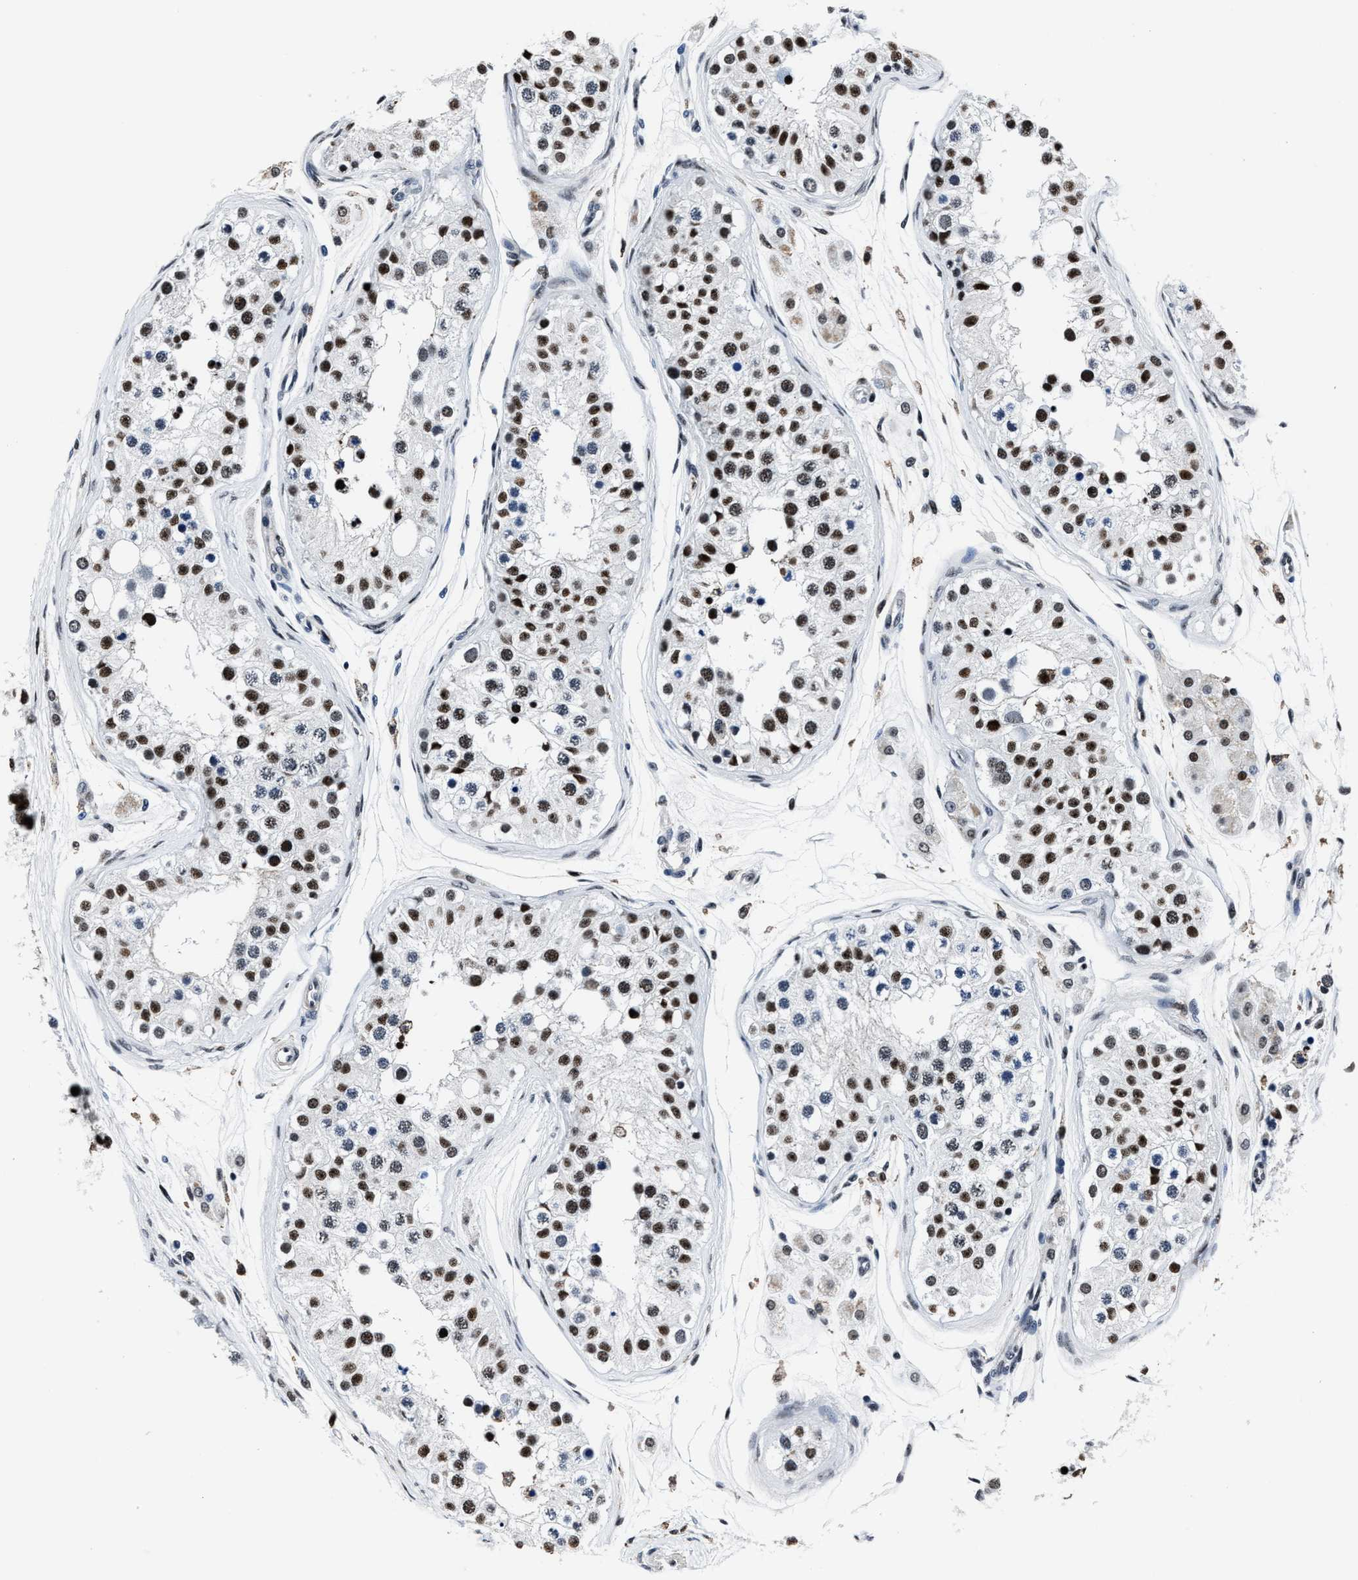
{"staining": {"intensity": "strong", "quantity": ">75%", "location": "nuclear"}, "tissue": "testis", "cell_type": "Cells in seminiferous ducts", "image_type": "normal", "snomed": [{"axis": "morphology", "description": "Normal tissue, NOS"}, {"axis": "morphology", "description": "Adenocarcinoma, metastatic, NOS"}, {"axis": "topography", "description": "Testis"}], "caption": "Testis stained with IHC shows strong nuclear expression in approximately >75% of cells in seminiferous ducts. The staining was performed using DAB (3,3'-diaminobenzidine), with brown indicating positive protein expression. Nuclei are stained blue with hematoxylin.", "gene": "PPIE", "patient": {"sex": "male", "age": 26}}